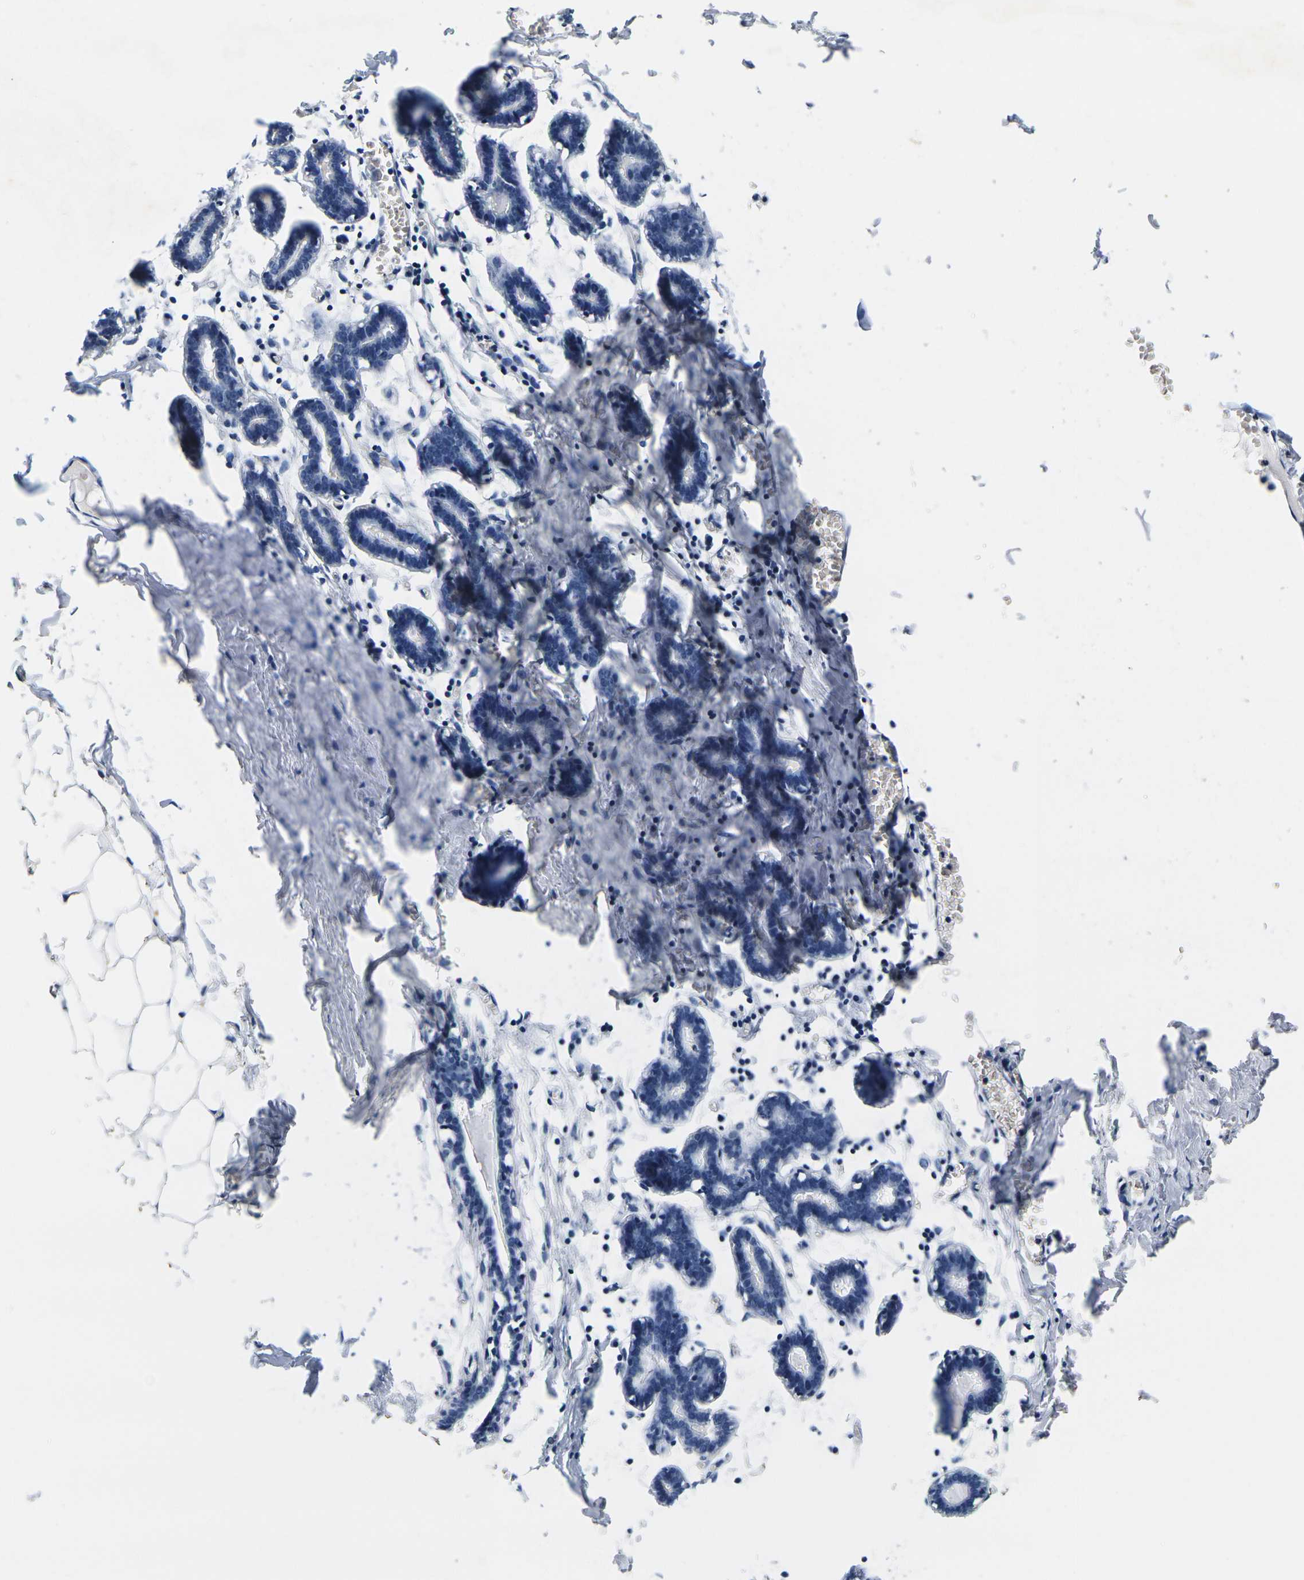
{"staining": {"intensity": "negative", "quantity": "none", "location": "none"}, "tissue": "breast", "cell_type": "Adipocytes", "image_type": "normal", "snomed": [{"axis": "morphology", "description": "Normal tissue, NOS"}, {"axis": "topography", "description": "Breast"}], "caption": "The image demonstrates no significant staining in adipocytes of breast.", "gene": "NOCT", "patient": {"sex": "female", "age": 27}}